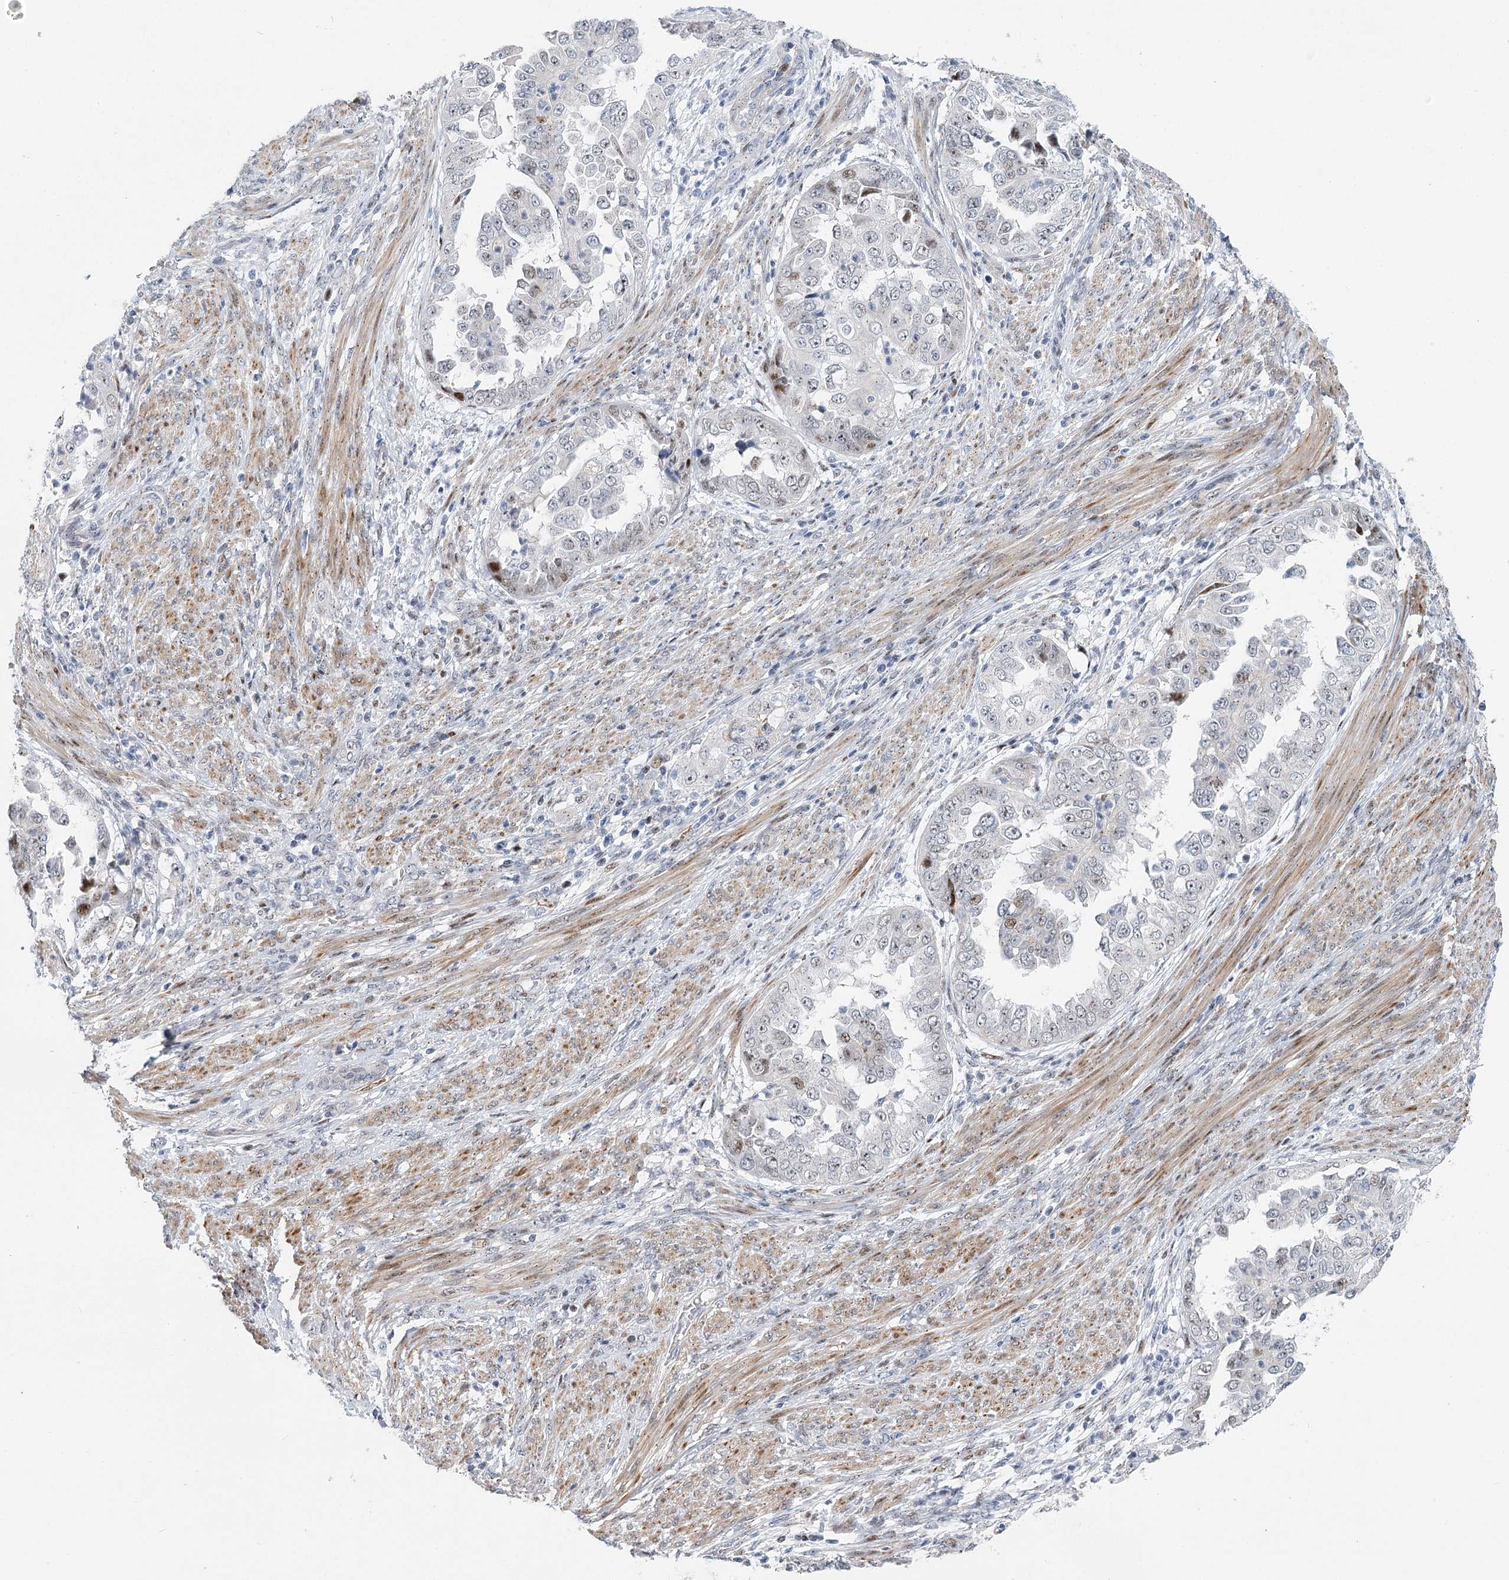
{"staining": {"intensity": "weak", "quantity": "25%-75%", "location": "nuclear"}, "tissue": "endometrial cancer", "cell_type": "Tumor cells", "image_type": "cancer", "snomed": [{"axis": "morphology", "description": "Adenocarcinoma, NOS"}, {"axis": "topography", "description": "Endometrium"}], "caption": "This is an image of immunohistochemistry (IHC) staining of adenocarcinoma (endometrial), which shows weak expression in the nuclear of tumor cells.", "gene": "CAMTA1", "patient": {"sex": "female", "age": 85}}